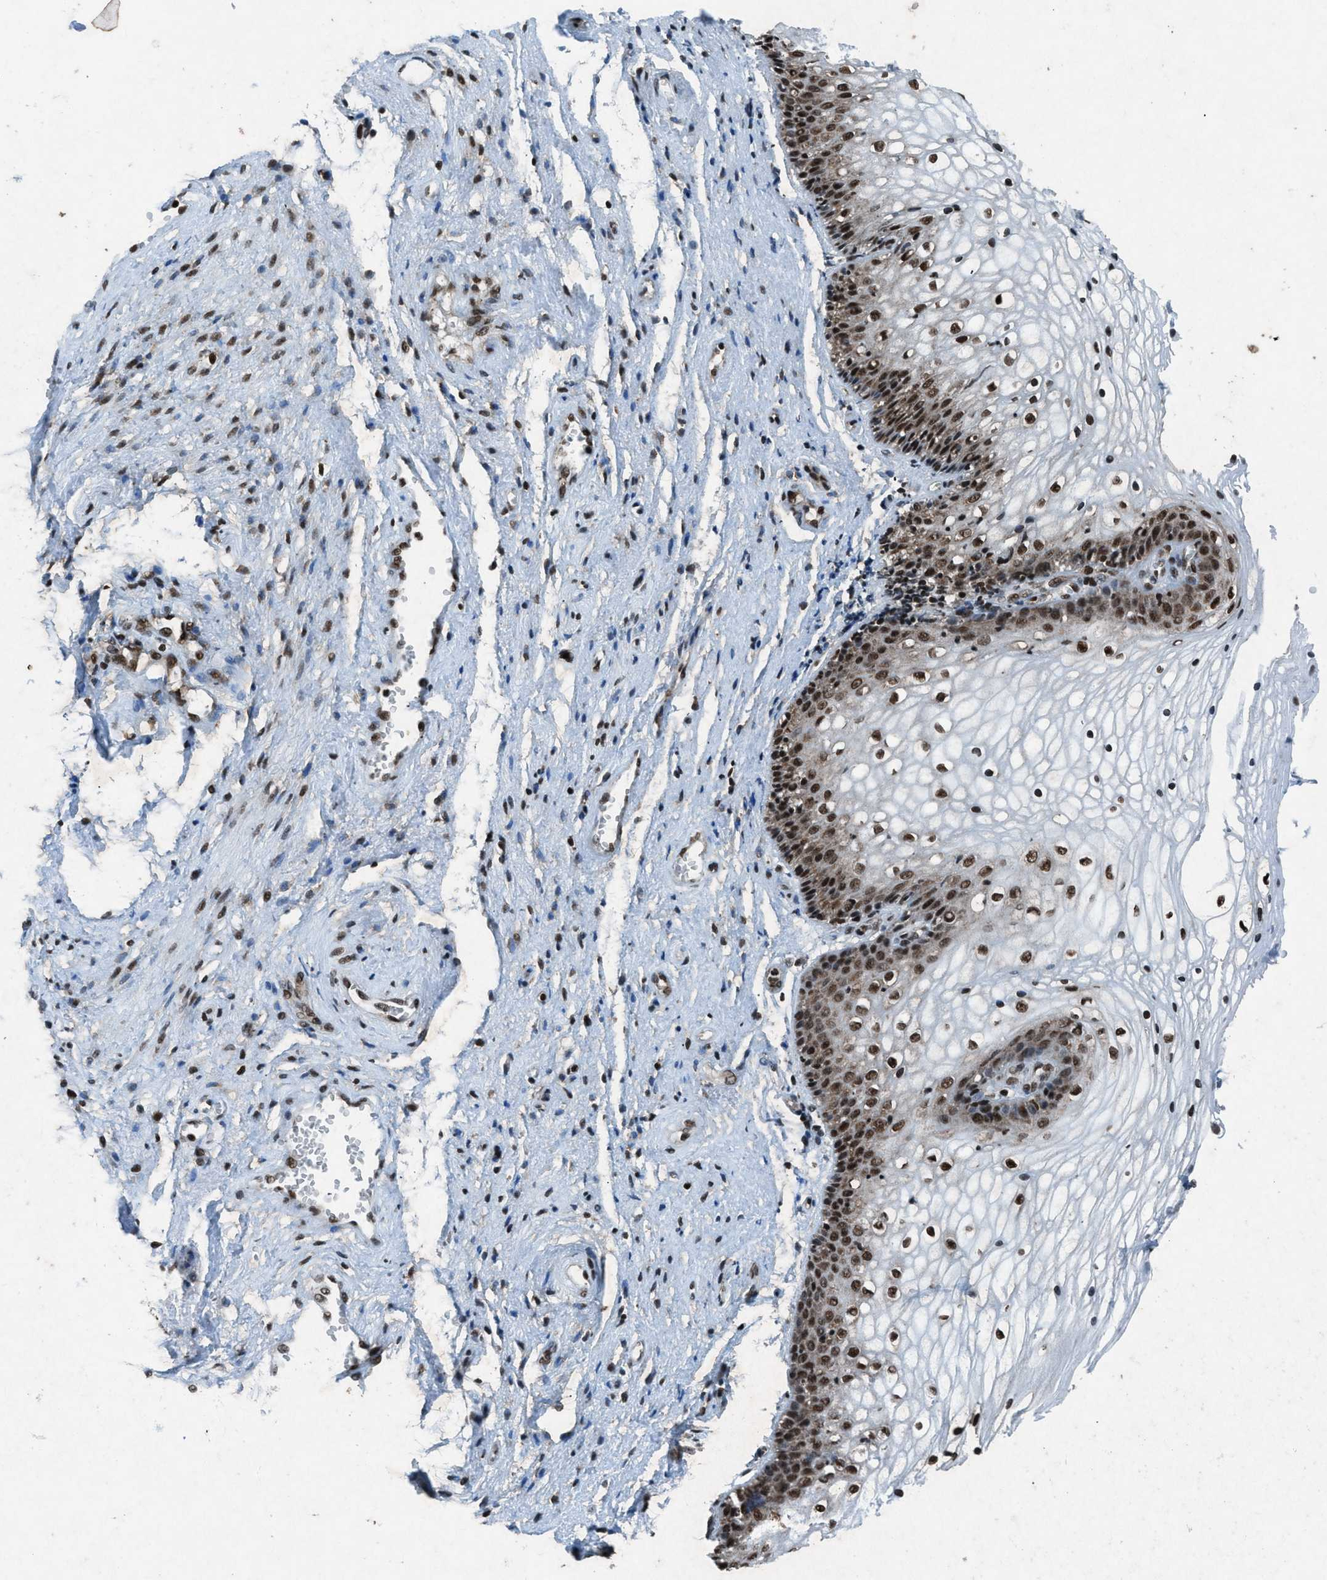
{"staining": {"intensity": "strong", "quantity": ">75%", "location": "nuclear"}, "tissue": "vagina", "cell_type": "Squamous epithelial cells", "image_type": "normal", "snomed": [{"axis": "morphology", "description": "Normal tissue, NOS"}, {"axis": "topography", "description": "Vagina"}], "caption": "Immunohistochemical staining of benign vagina exhibits >75% levels of strong nuclear protein staining in approximately >75% of squamous epithelial cells.", "gene": "NXF1", "patient": {"sex": "female", "age": 34}}